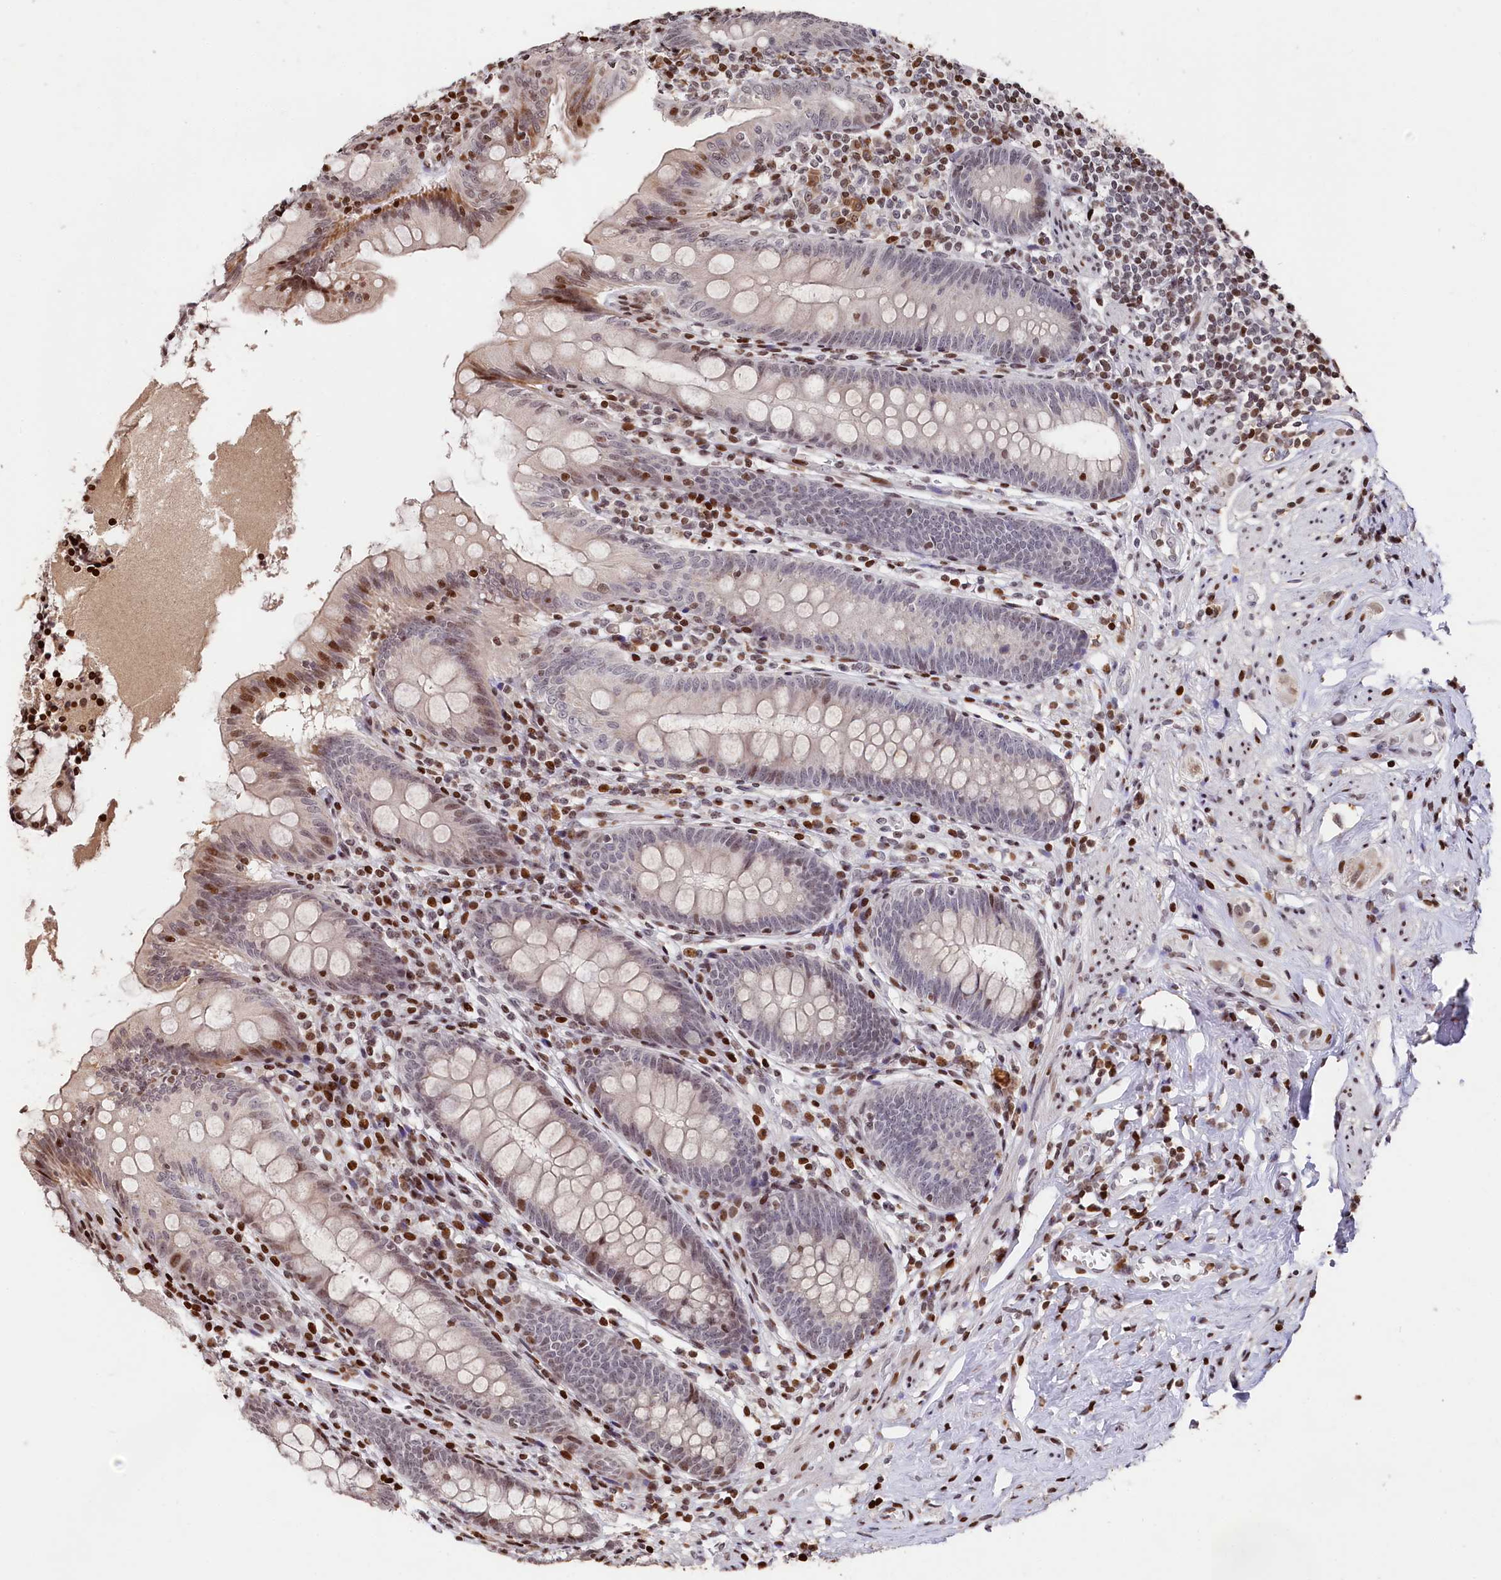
{"staining": {"intensity": "moderate", "quantity": "<25%", "location": "nuclear"}, "tissue": "appendix", "cell_type": "Glandular cells", "image_type": "normal", "snomed": [{"axis": "morphology", "description": "Normal tissue, NOS"}, {"axis": "topography", "description": "Appendix"}], "caption": "Protein expression by IHC demonstrates moderate nuclear positivity in about <25% of glandular cells in benign appendix. The staining was performed using DAB (3,3'-diaminobenzidine) to visualize the protein expression in brown, while the nuclei were stained in blue with hematoxylin (Magnification: 20x).", "gene": "MCF2L2", "patient": {"sex": "female", "age": 51}}